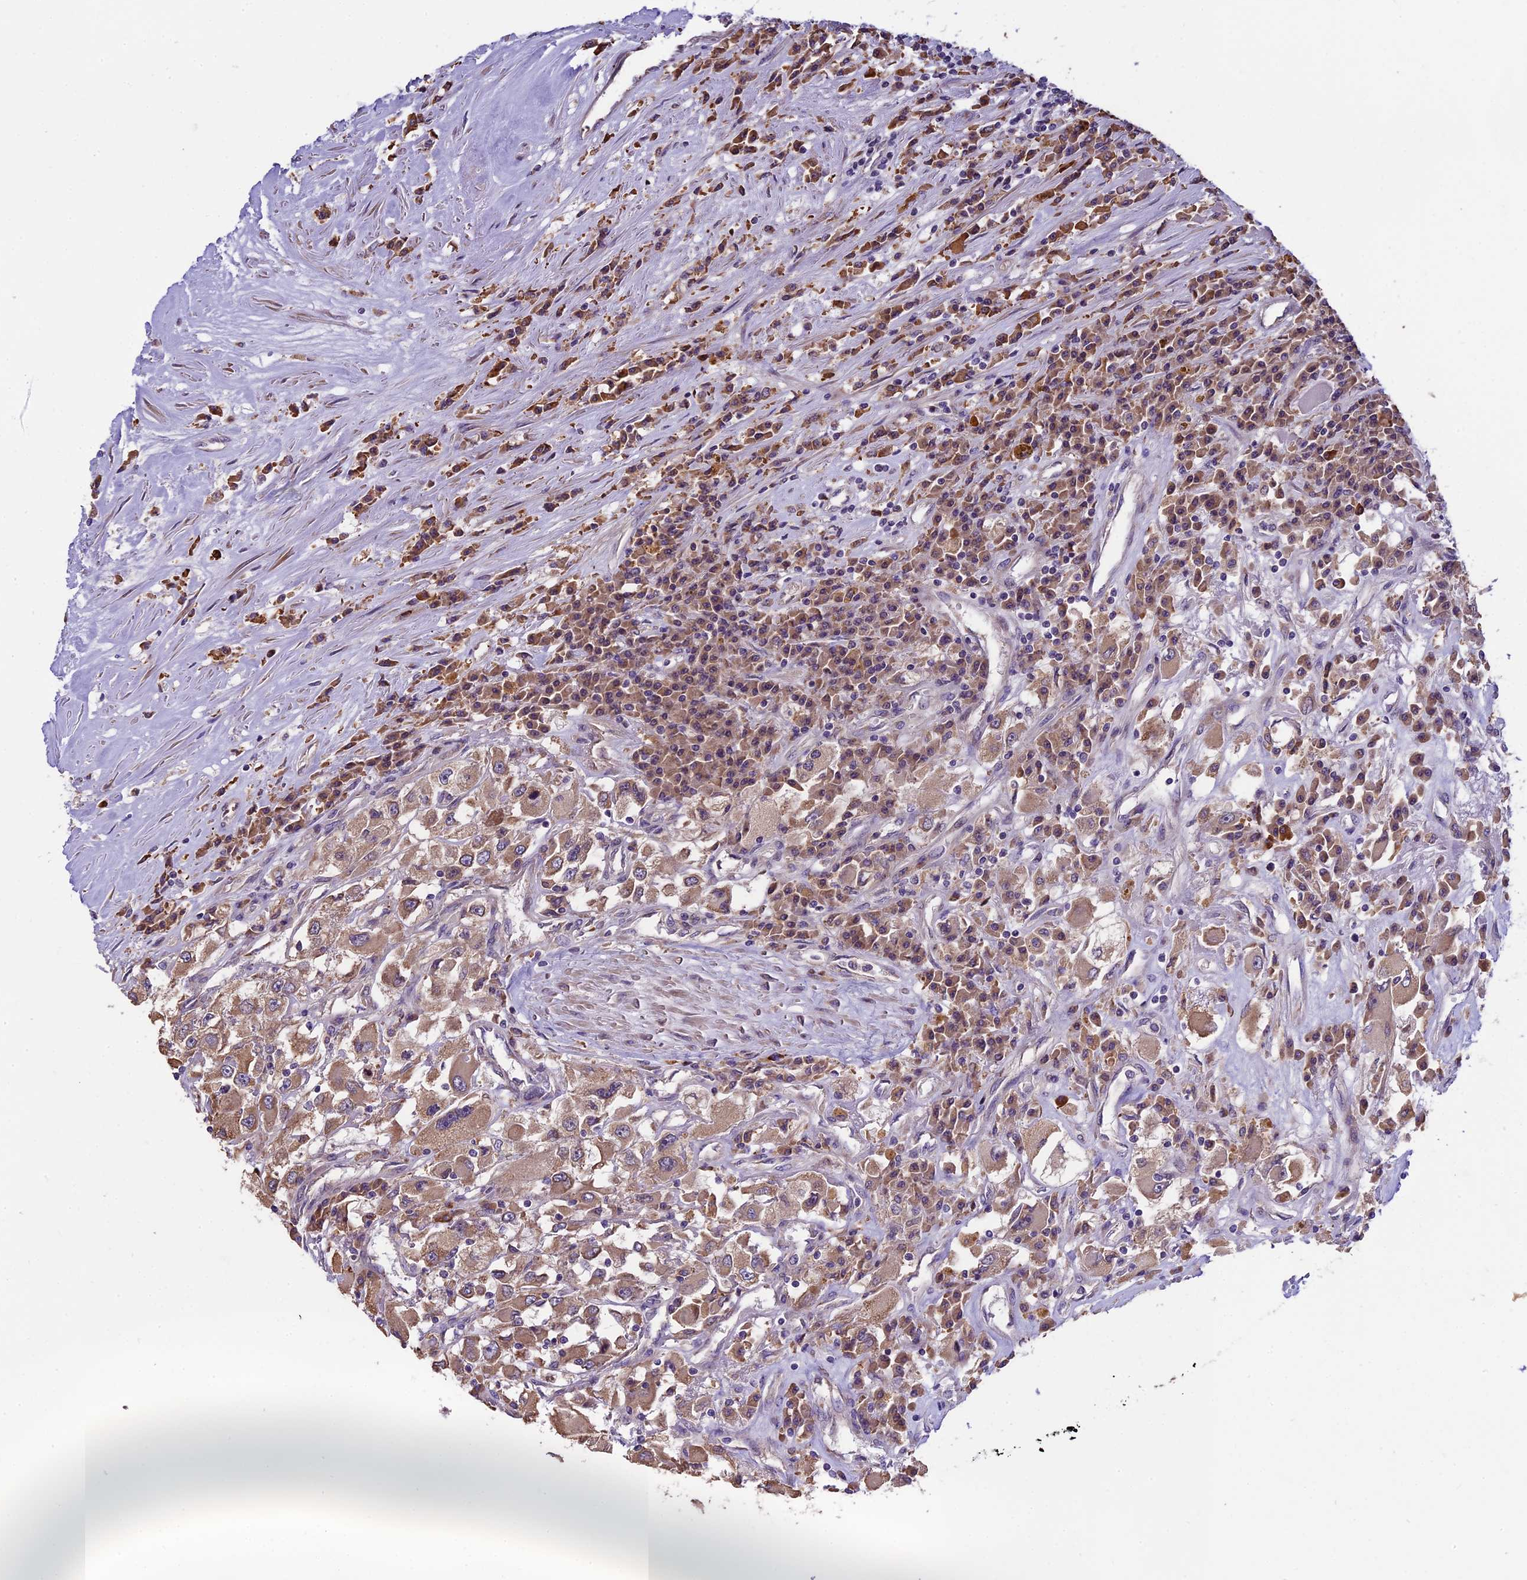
{"staining": {"intensity": "moderate", "quantity": ">75%", "location": "cytoplasmic/membranous"}, "tissue": "renal cancer", "cell_type": "Tumor cells", "image_type": "cancer", "snomed": [{"axis": "morphology", "description": "Adenocarcinoma, NOS"}, {"axis": "topography", "description": "Kidney"}], "caption": "DAB immunohistochemical staining of human renal adenocarcinoma shows moderate cytoplasmic/membranous protein staining in about >75% of tumor cells. (DAB (3,3'-diaminobenzidine) IHC with brightfield microscopy, high magnification).", "gene": "ABCC10", "patient": {"sex": "female", "age": 52}}